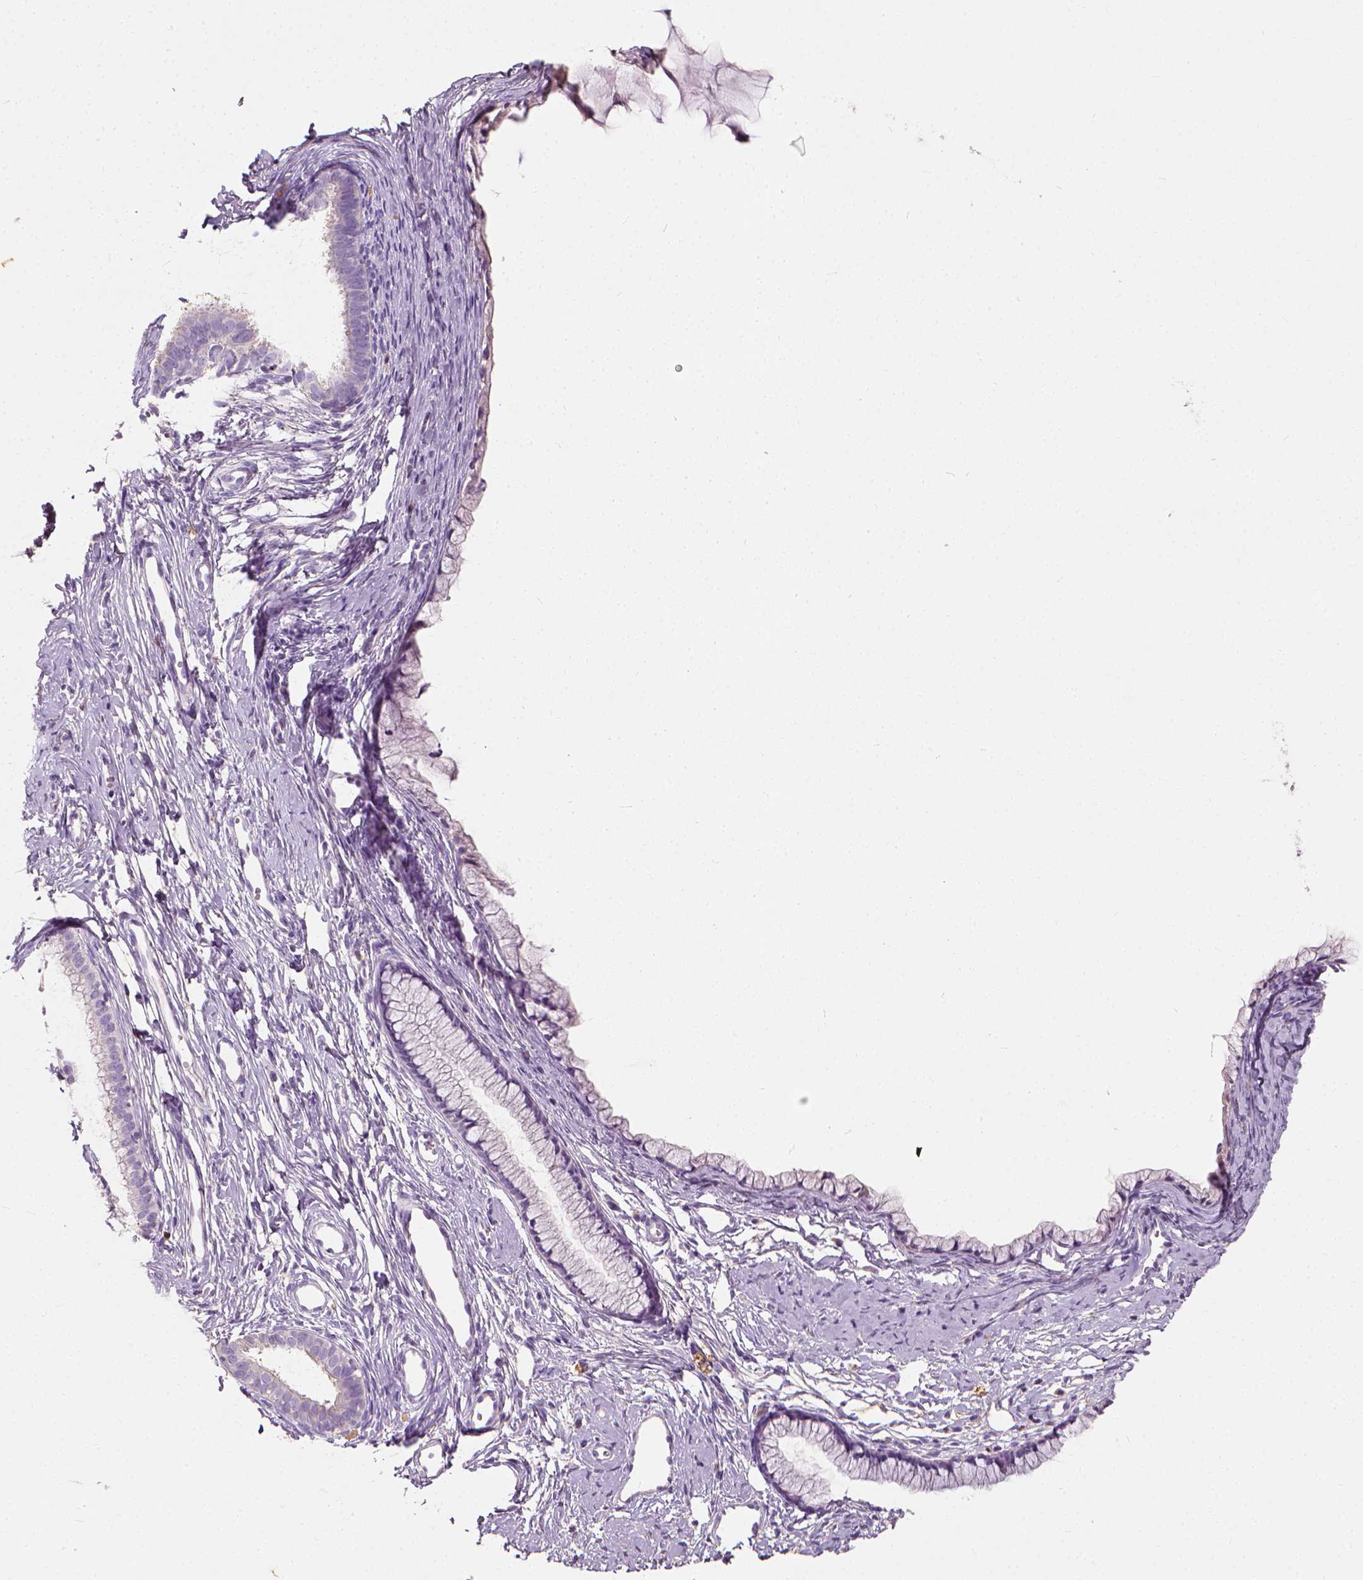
{"staining": {"intensity": "negative", "quantity": "none", "location": "none"}, "tissue": "cervix", "cell_type": "Glandular cells", "image_type": "normal", "snomed": [{"axis": "morphology", "description": "Normal tissue, NOS"}, {"axis": "topography", "description": "Cervix"}], "caption": "Image shows no protein expression in glandular cells of normal cervix. The staining is performed using DAB (3,3'-diaminobenzidine) brown chromogen with nuclei counter-stained in using hematoxylin.", "gene": "DHCR24", "patient": {"sex": "female", "age": 40}}